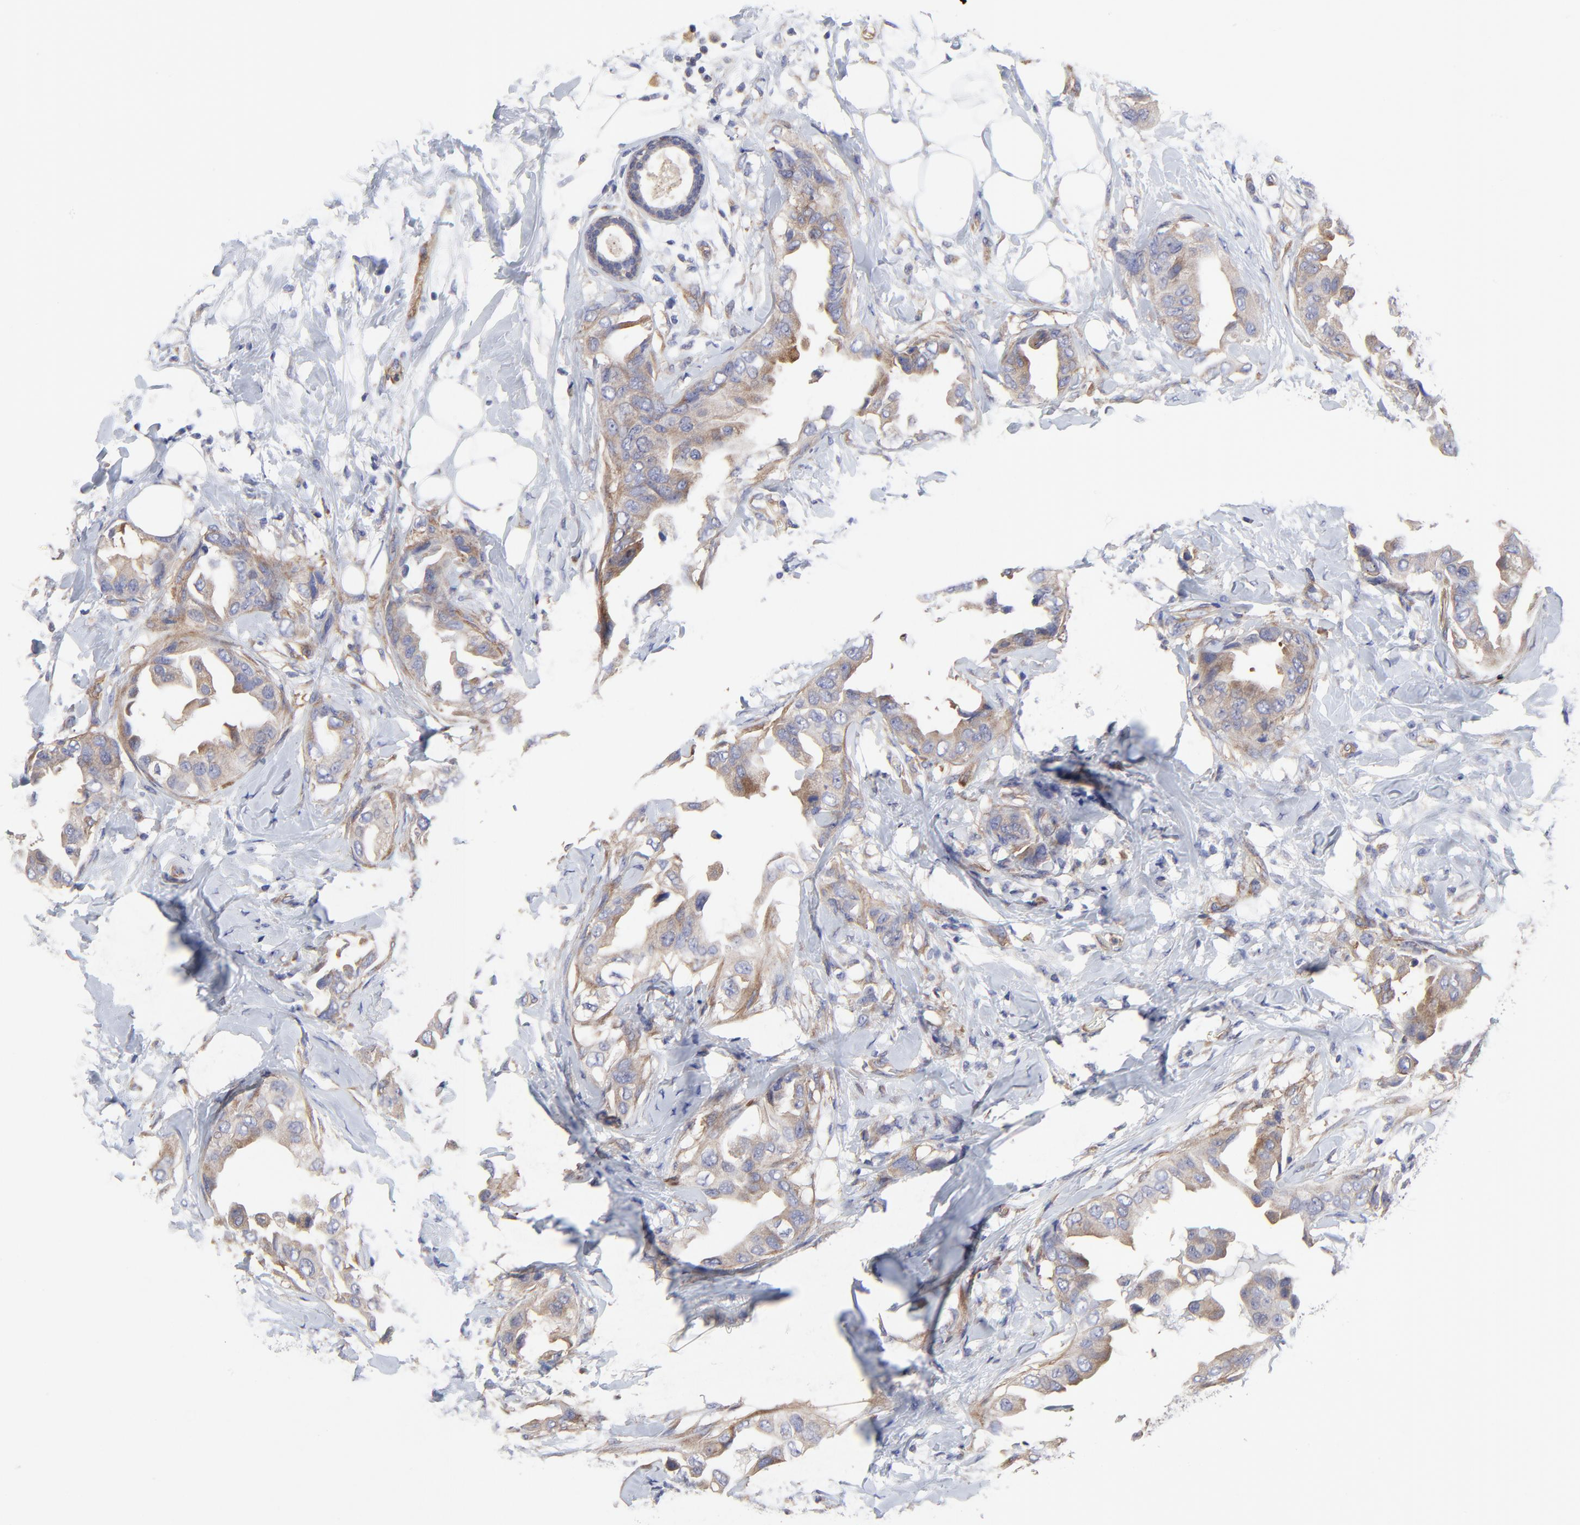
{"staining": {"intensity": "moderate", "quantity": ">75%", "location": "cytoplasmic/membranous"}, "tissue": "breast cancer", "cell_type": "Tumor cells", "image_type": "cancer", "snomed": [{"axis": "morphology", "description": "Duct carcinoma"}, {"axis": "topography", "description": "Breast"}], "caption": "Immunohistochemical staining of human breast cancer shows medium levels of moderate cytoplasmic/membranous protein staining in about >75% of tumor cells. (Stains: DAB in brown, nuclei in blue, Microscopy: brightfield microscopy at high magnification).", "gene": "SULF2", "patient": {"sex": "female", "age": 40}}